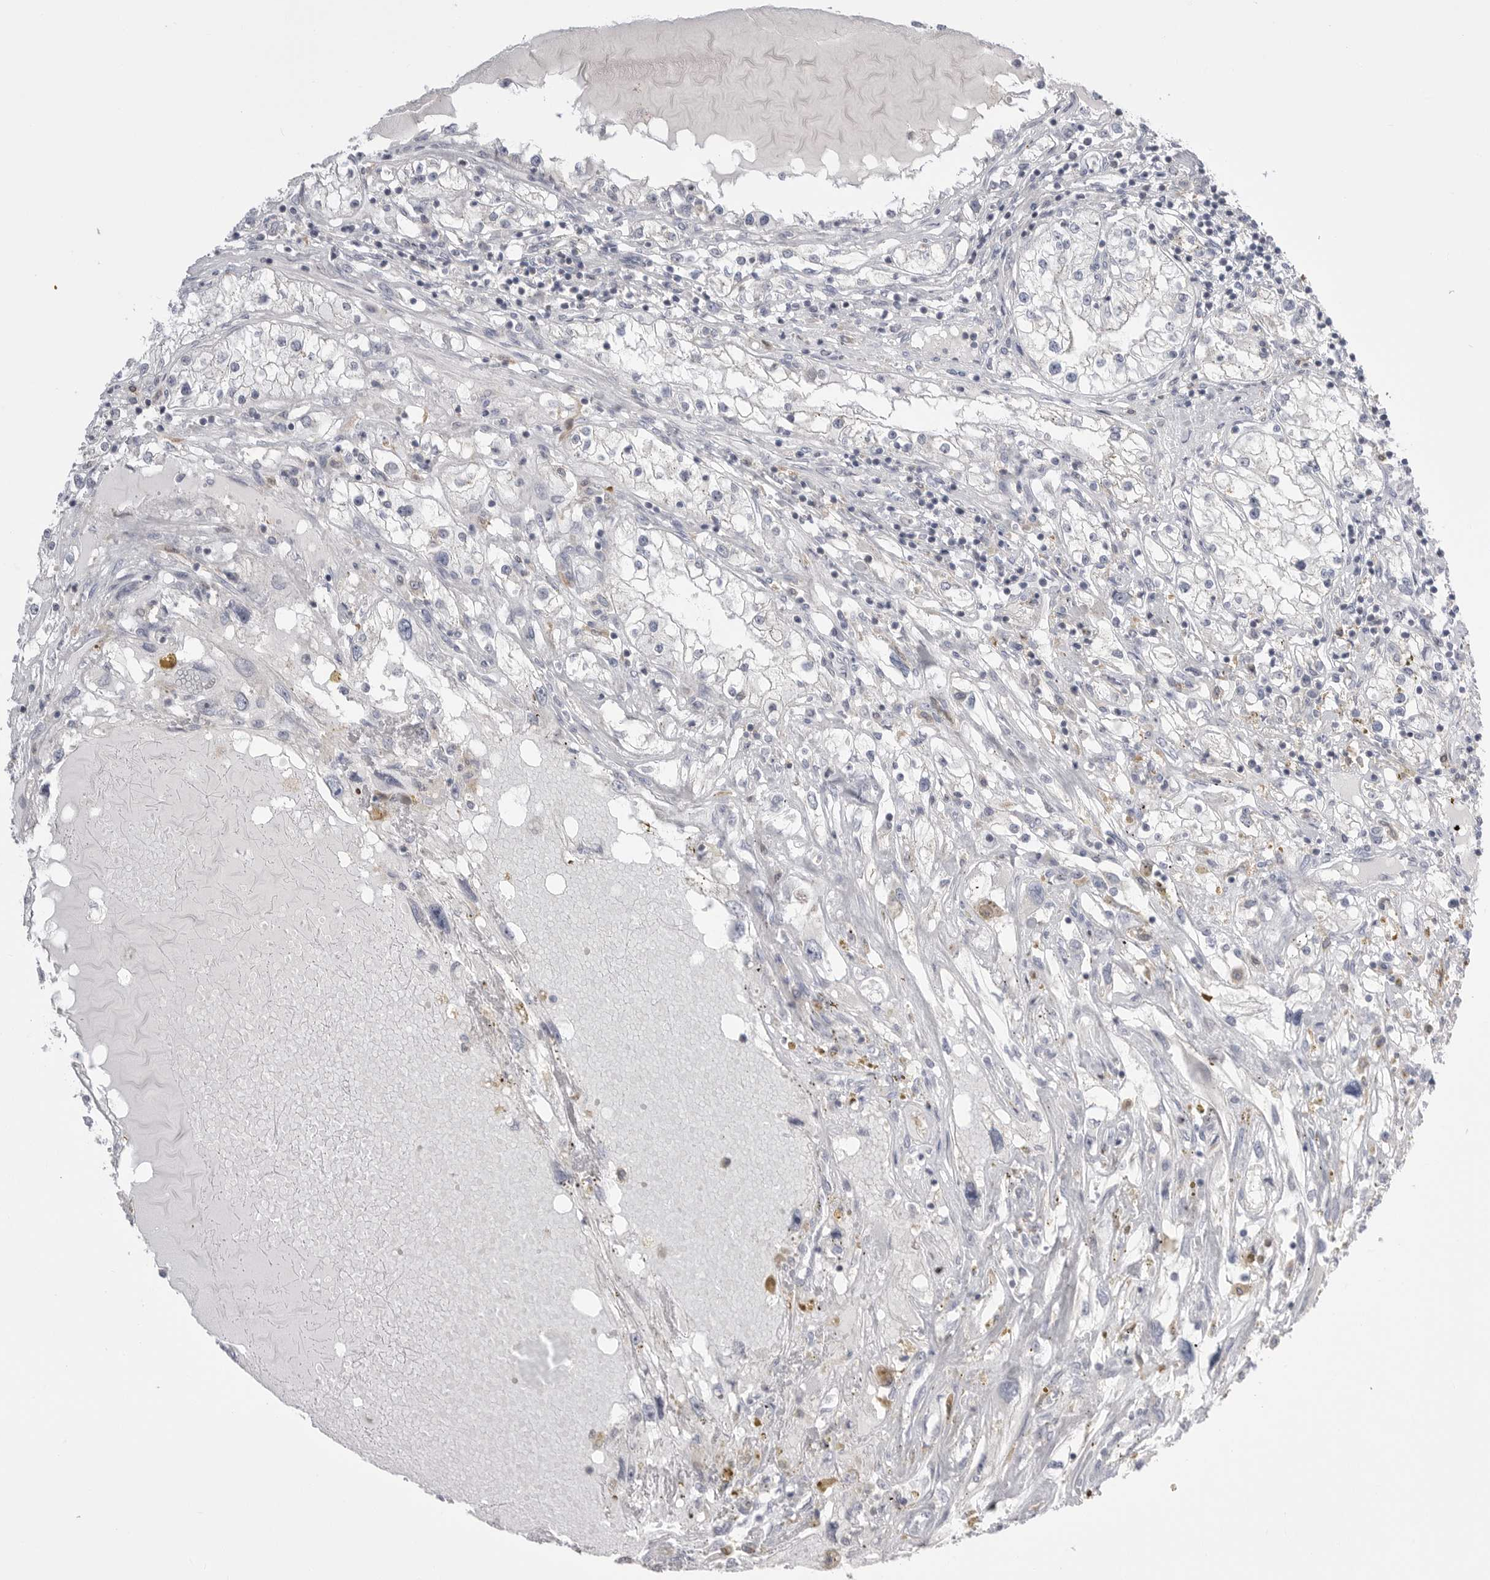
{"staining": {"intensity": "negative", "quantity": "none", "location": "none"}, "tissue": "renal cancer", "cell_type": "Tumor cells", "image_type": "cancer", "snomed": [{"axis": "morphology", "description": "Adenocarcinoma, NOS"}, {"axis": "topography", "description": "Kidney"}], "caption": "There is no significant staining in tumor cells of renal cancer (adenocarcinoma). (Brightfield microscopy of DAB IHC at high magnification).", "gene": "KYAT3", "patient": {"sex": "male", "age": 68}}